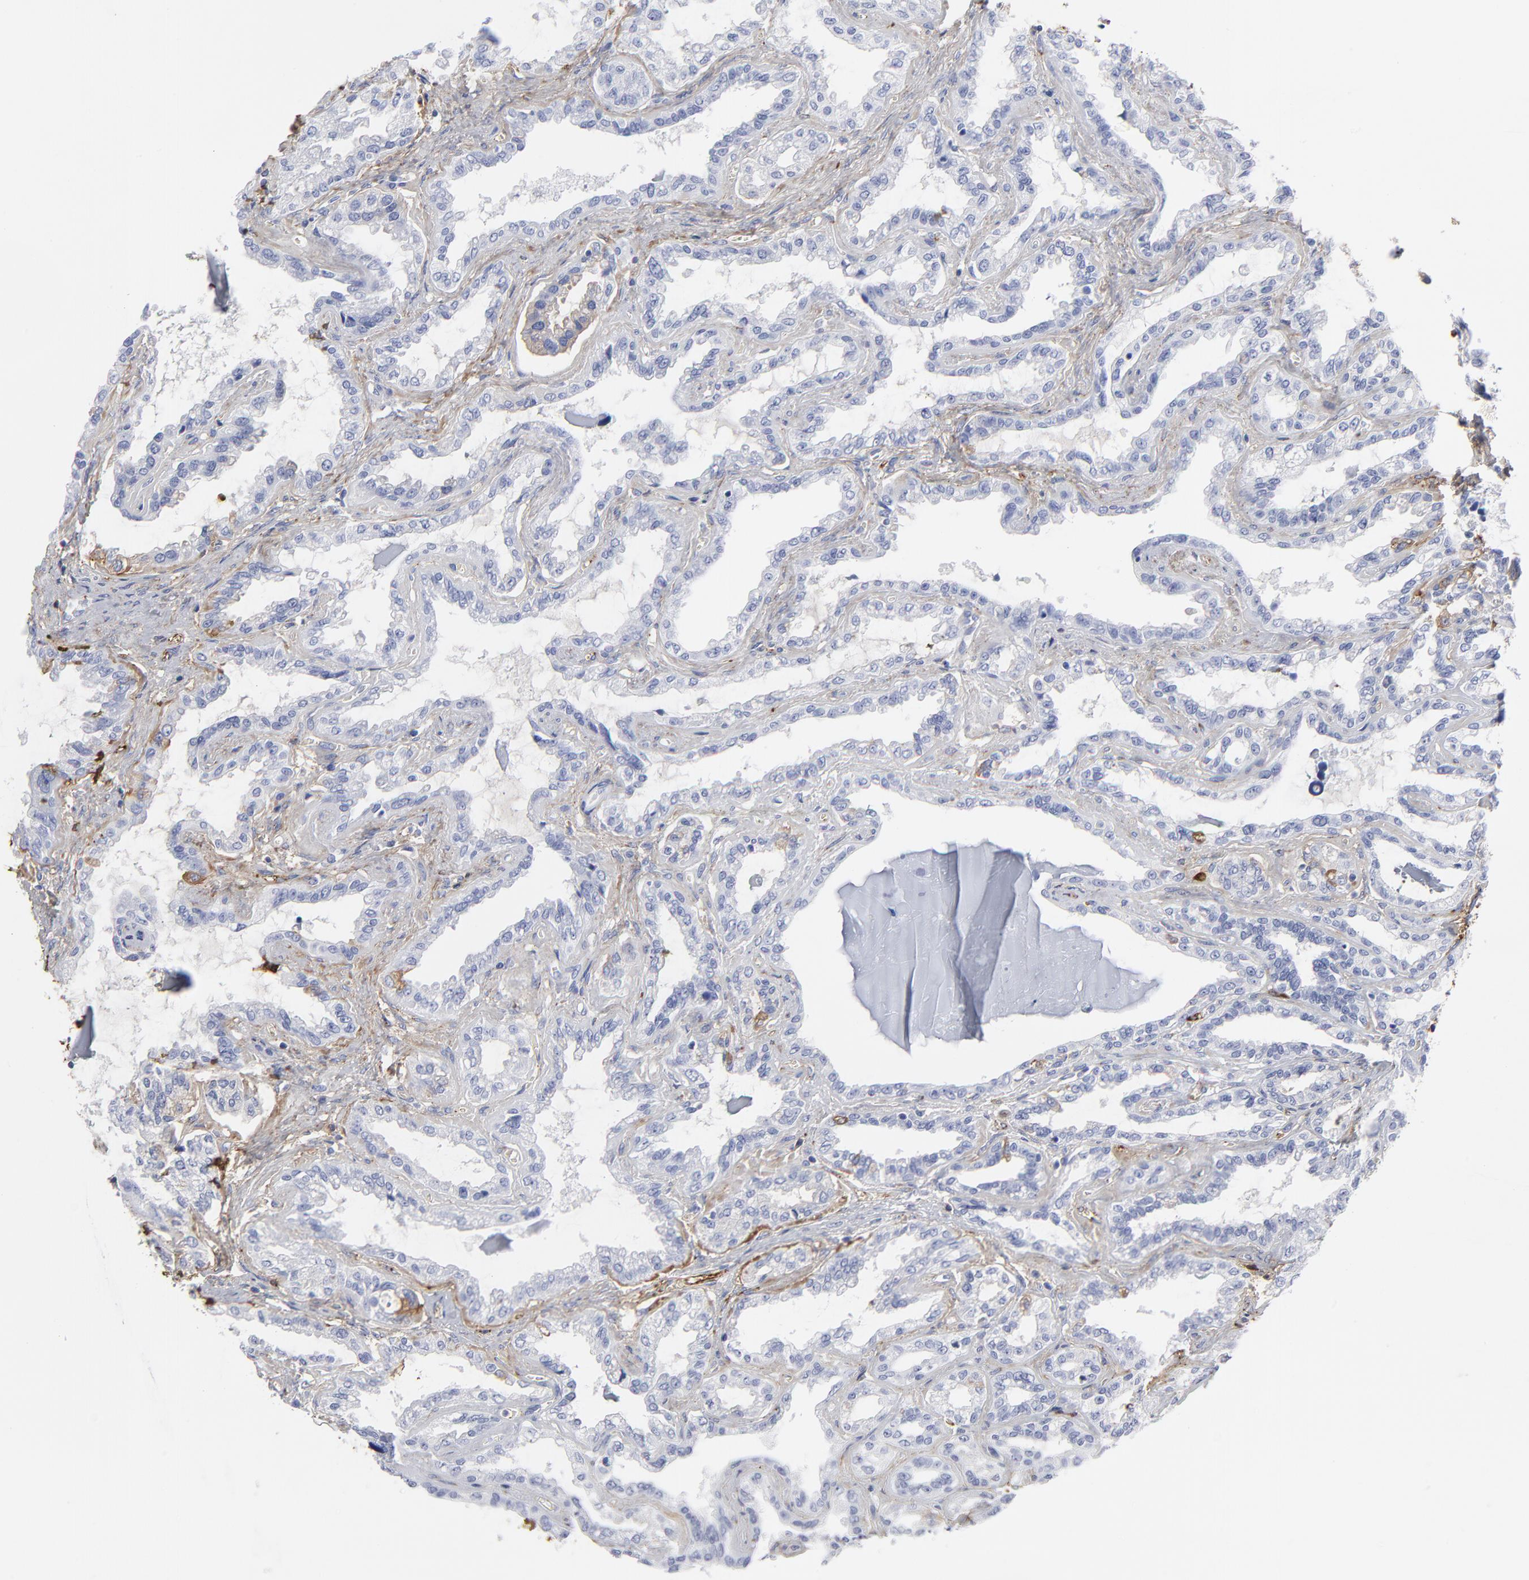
{"staining": {"intensity": "negative", "quantity": "none", "location": "none"}, "tissue": "seminal vesicle", "cell_type": "Glandular cells", "image_type": "normal", "snomed": [{"axis": "morphology", "description": "Normal tissue, NOS"}, {"axis": "morphology", "description": "Inflammation, NOS"}, {"axis": "topography", "description": "Urinary bladder"}, {"axis": "topography", "description": "Prostate"}, {"axis": "topography", "description": "Seminal veicle"}], "caption": "IHC of benign seminal vesicle displays no expression in glandular cells. (Stains: DAB immunohistochemistry with hematoxylin counter stain, Microscopy: brightfield microscopy at high magnification).", "gene": "DCN", "patient": {"sex": "male", "age": 82}}